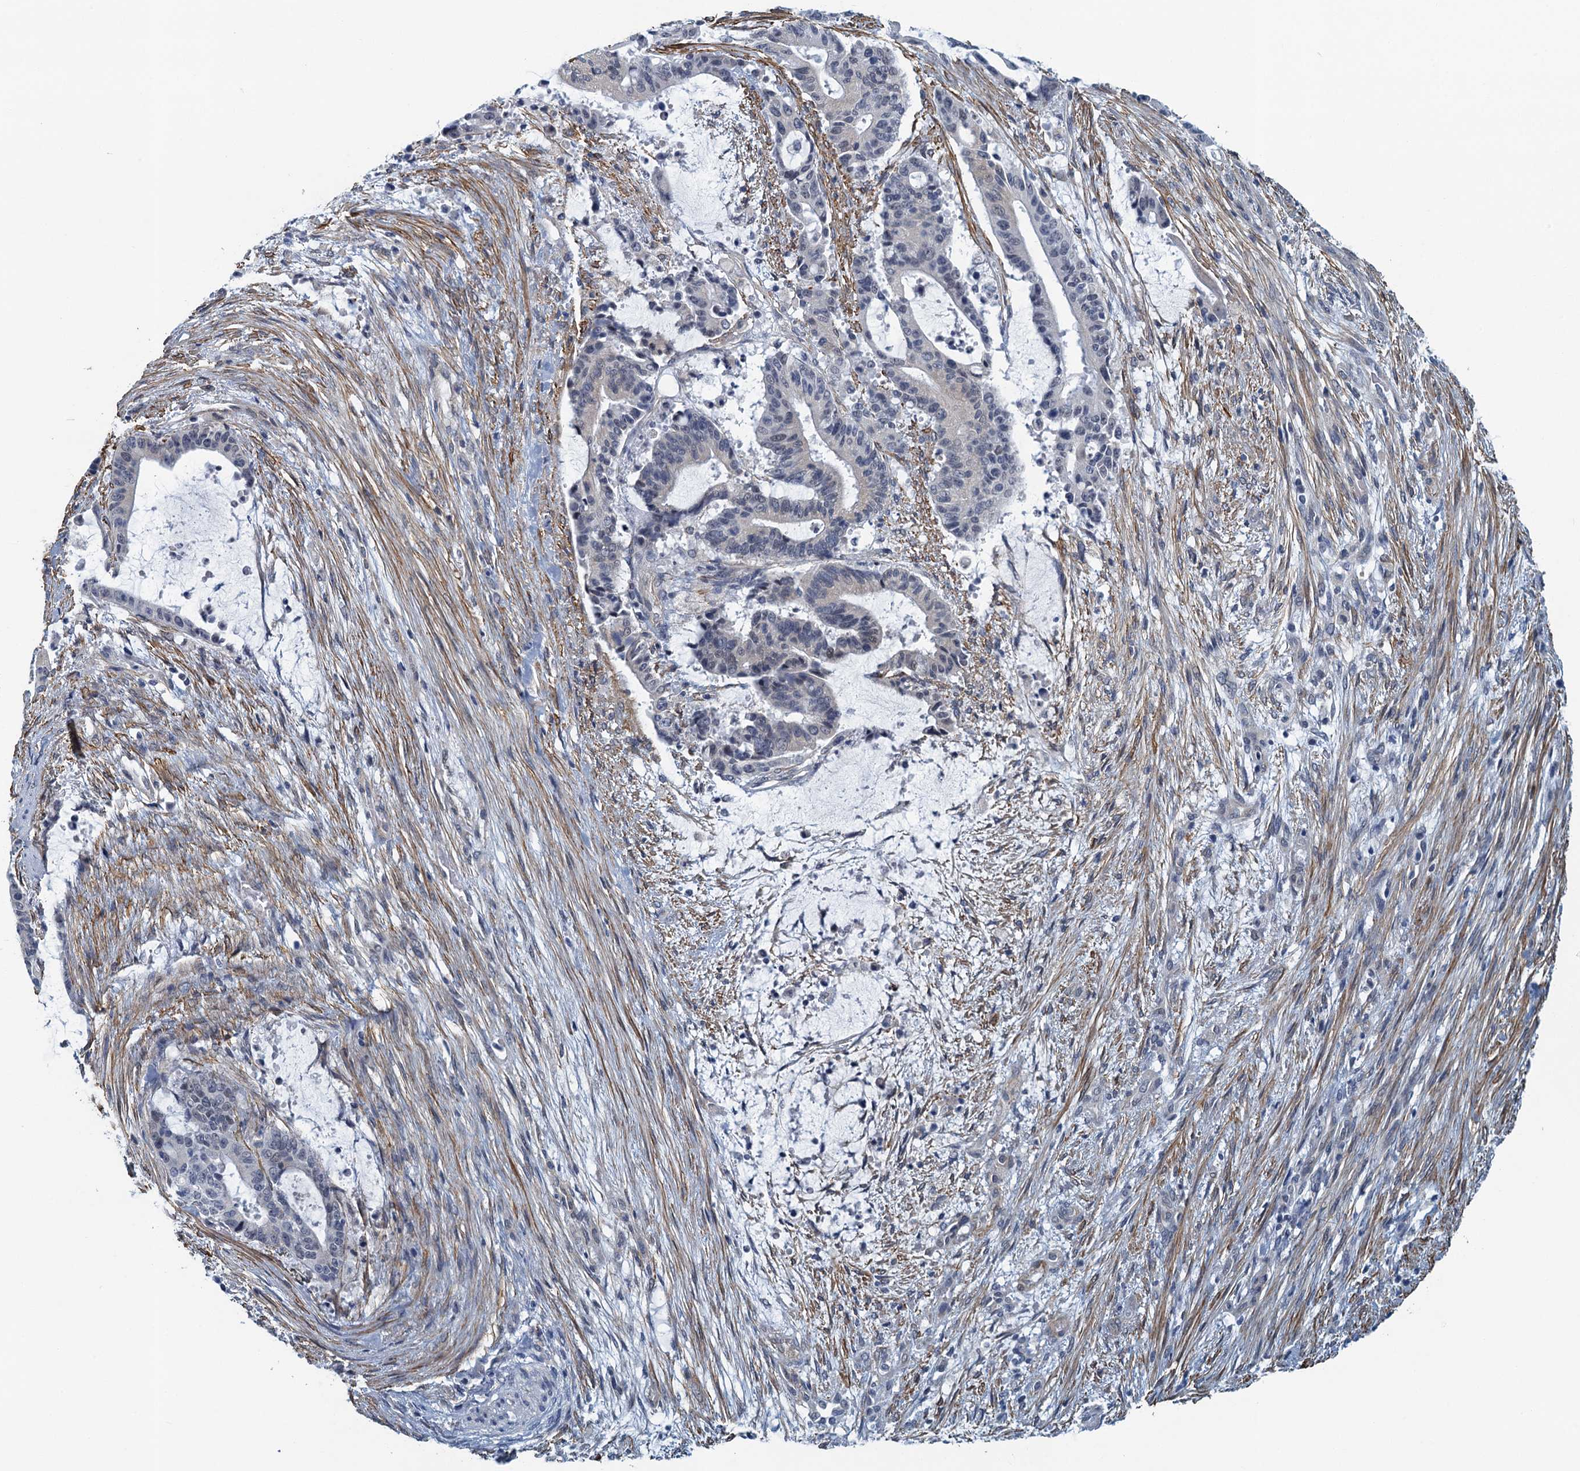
{"staining": {"intensity": "negative", "quantity": "none", "location": "none"}, "tissue": "liver cancer", "cell_type": "Tumor cells", "image_type": "cancer", "snomed": [{"axis": "morphology", "description": "Normal tissue, NOS"}, {"axis": "morphology", "description": "Cholangiocarcinoma"}, {"axis": "topography", "description": "Liver"}, {"axis": "topography", "description": "Peripheral nerve tissue"}], "caption": "A high-resolution micrograph shows IHC staining of liver cancer, which exhibits no significant staining in tumor cells. (DAB immunohistochemistry with hematoxylin counter stain).", "gene": "ALG2", "patient": {"sex": "female", "age": 73}}